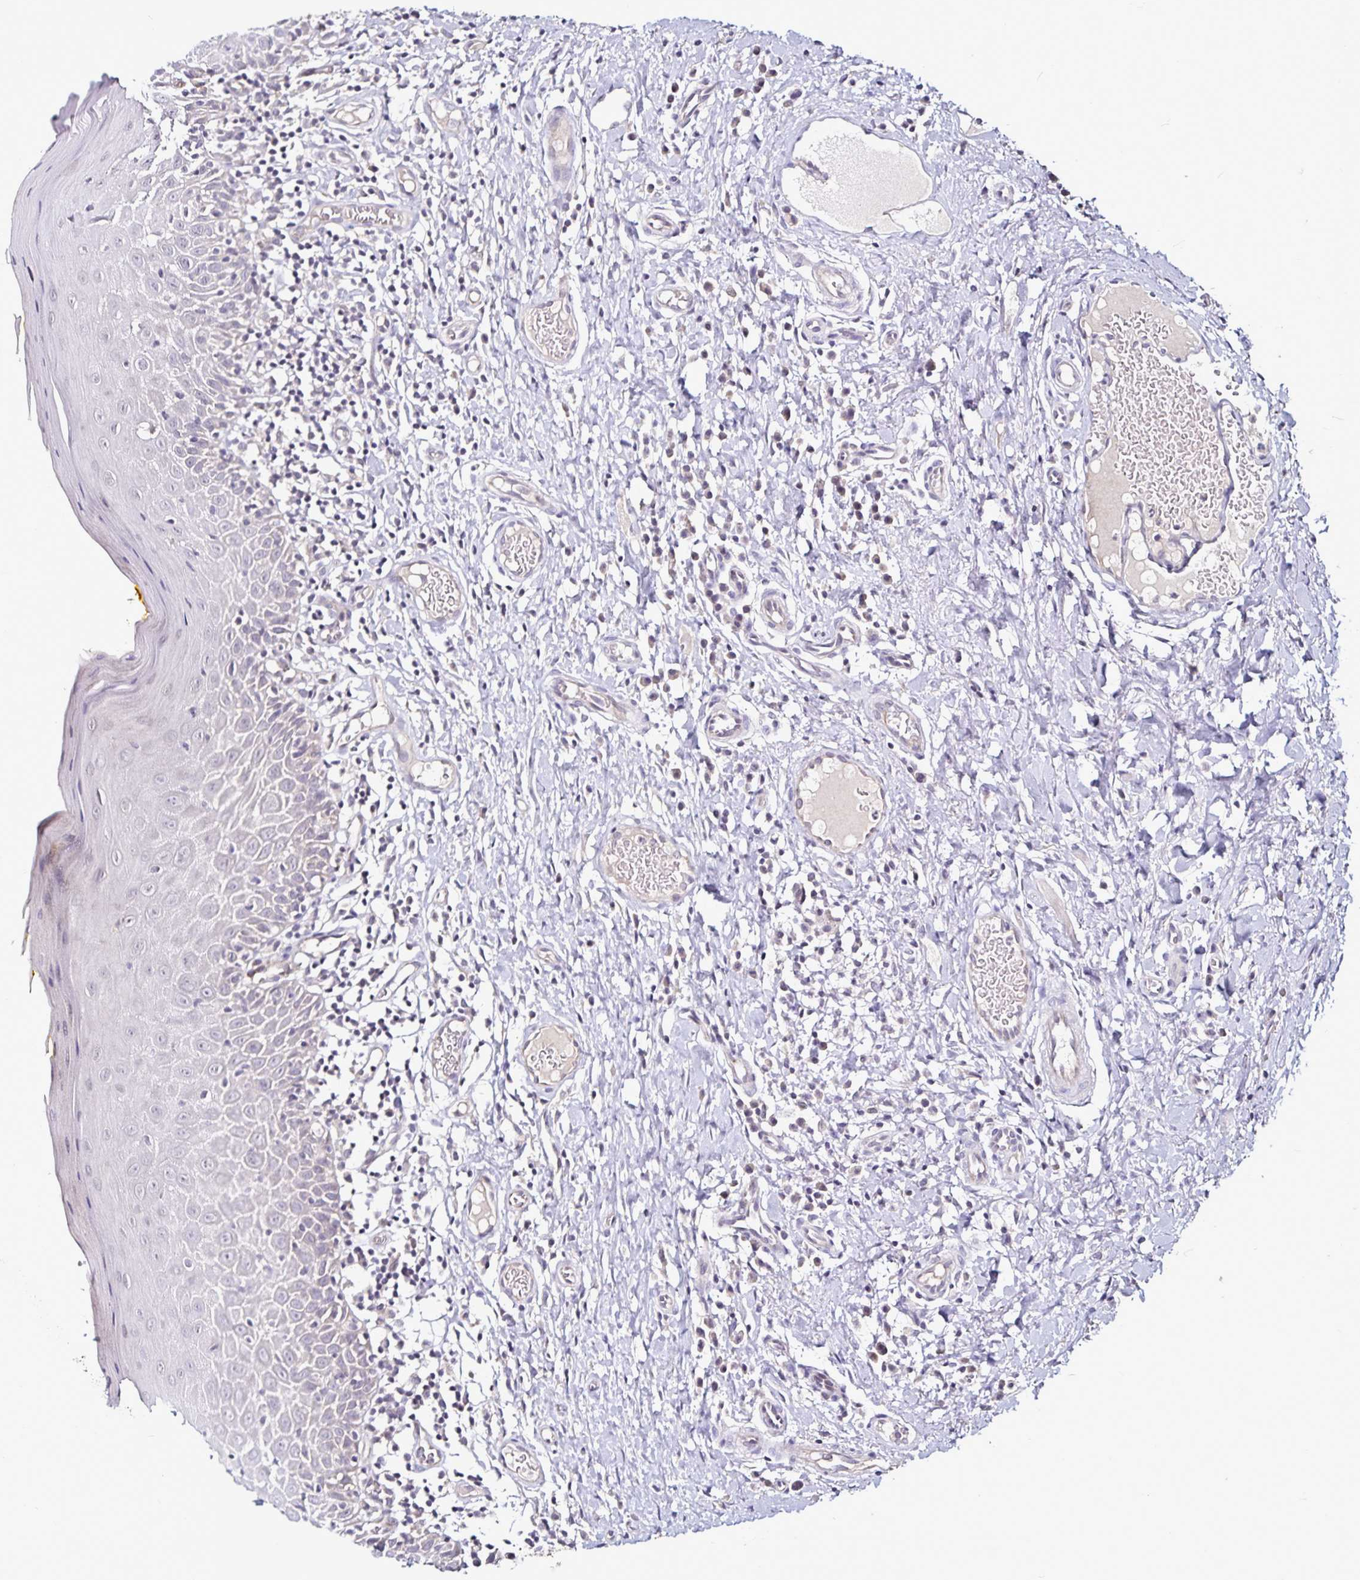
{"staining": {"intensity": "negative", "quantity": "none", "location": "none"}, "tissue": "oral mucosa", "cell_type": "Squamous epithelial cells", "image_type": "normal", "snomed": [{"axis": "morphology", "description": "Normal tissue, NOS"}, {"axis": "topography", "description": "Oral tissue"}, {"axis": "topography", "description": "Tounge, NOS"}], "caption": "Squamous epithelial cells show no significant protein positivity in benign oral mucosa.", "gene": "ACSL5", "patient": {"sex": "female", "age": 58}}